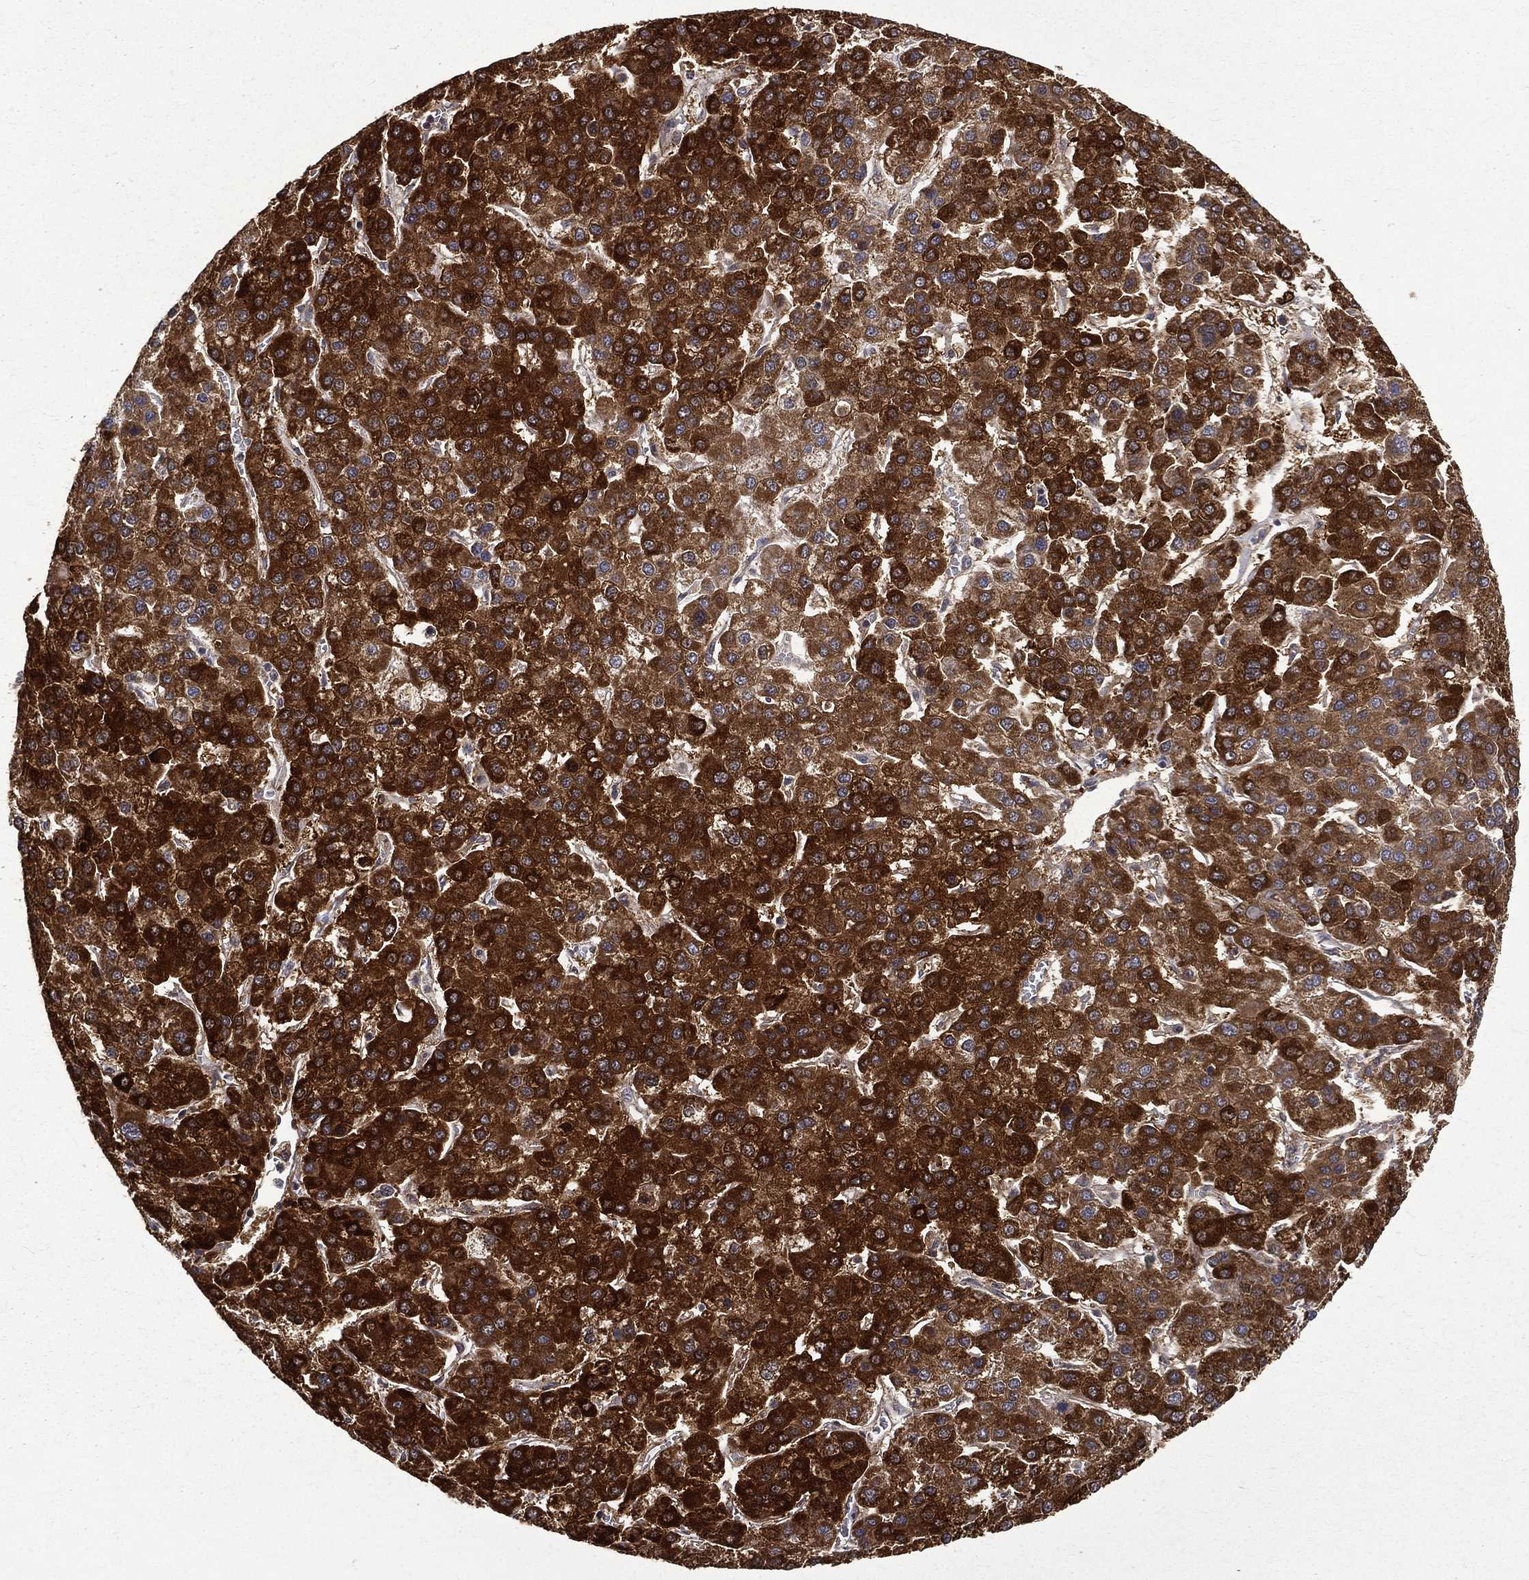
{"staining": {"intensity": "strong", "quantity": ">75%", "location": "cytoplasmic/membranous"}, "tissue": "liver cancer", "cell_type": "Tumor cells", "image_type": "cancer", "snomed": [{"axis": "morphology", "description": "Carcinoma, Hepatocellular, NOS"}, {"axis": "topography", "description": "Liver"}], "caption": "Protein analysis of liver hepatocellular carcinoma tissue reveals strong cytoplasmic/membranous positivity in approximately >75% of tumor cells.", "gene": "RPGR", "patient": {"sex": "female", "age": 41}}